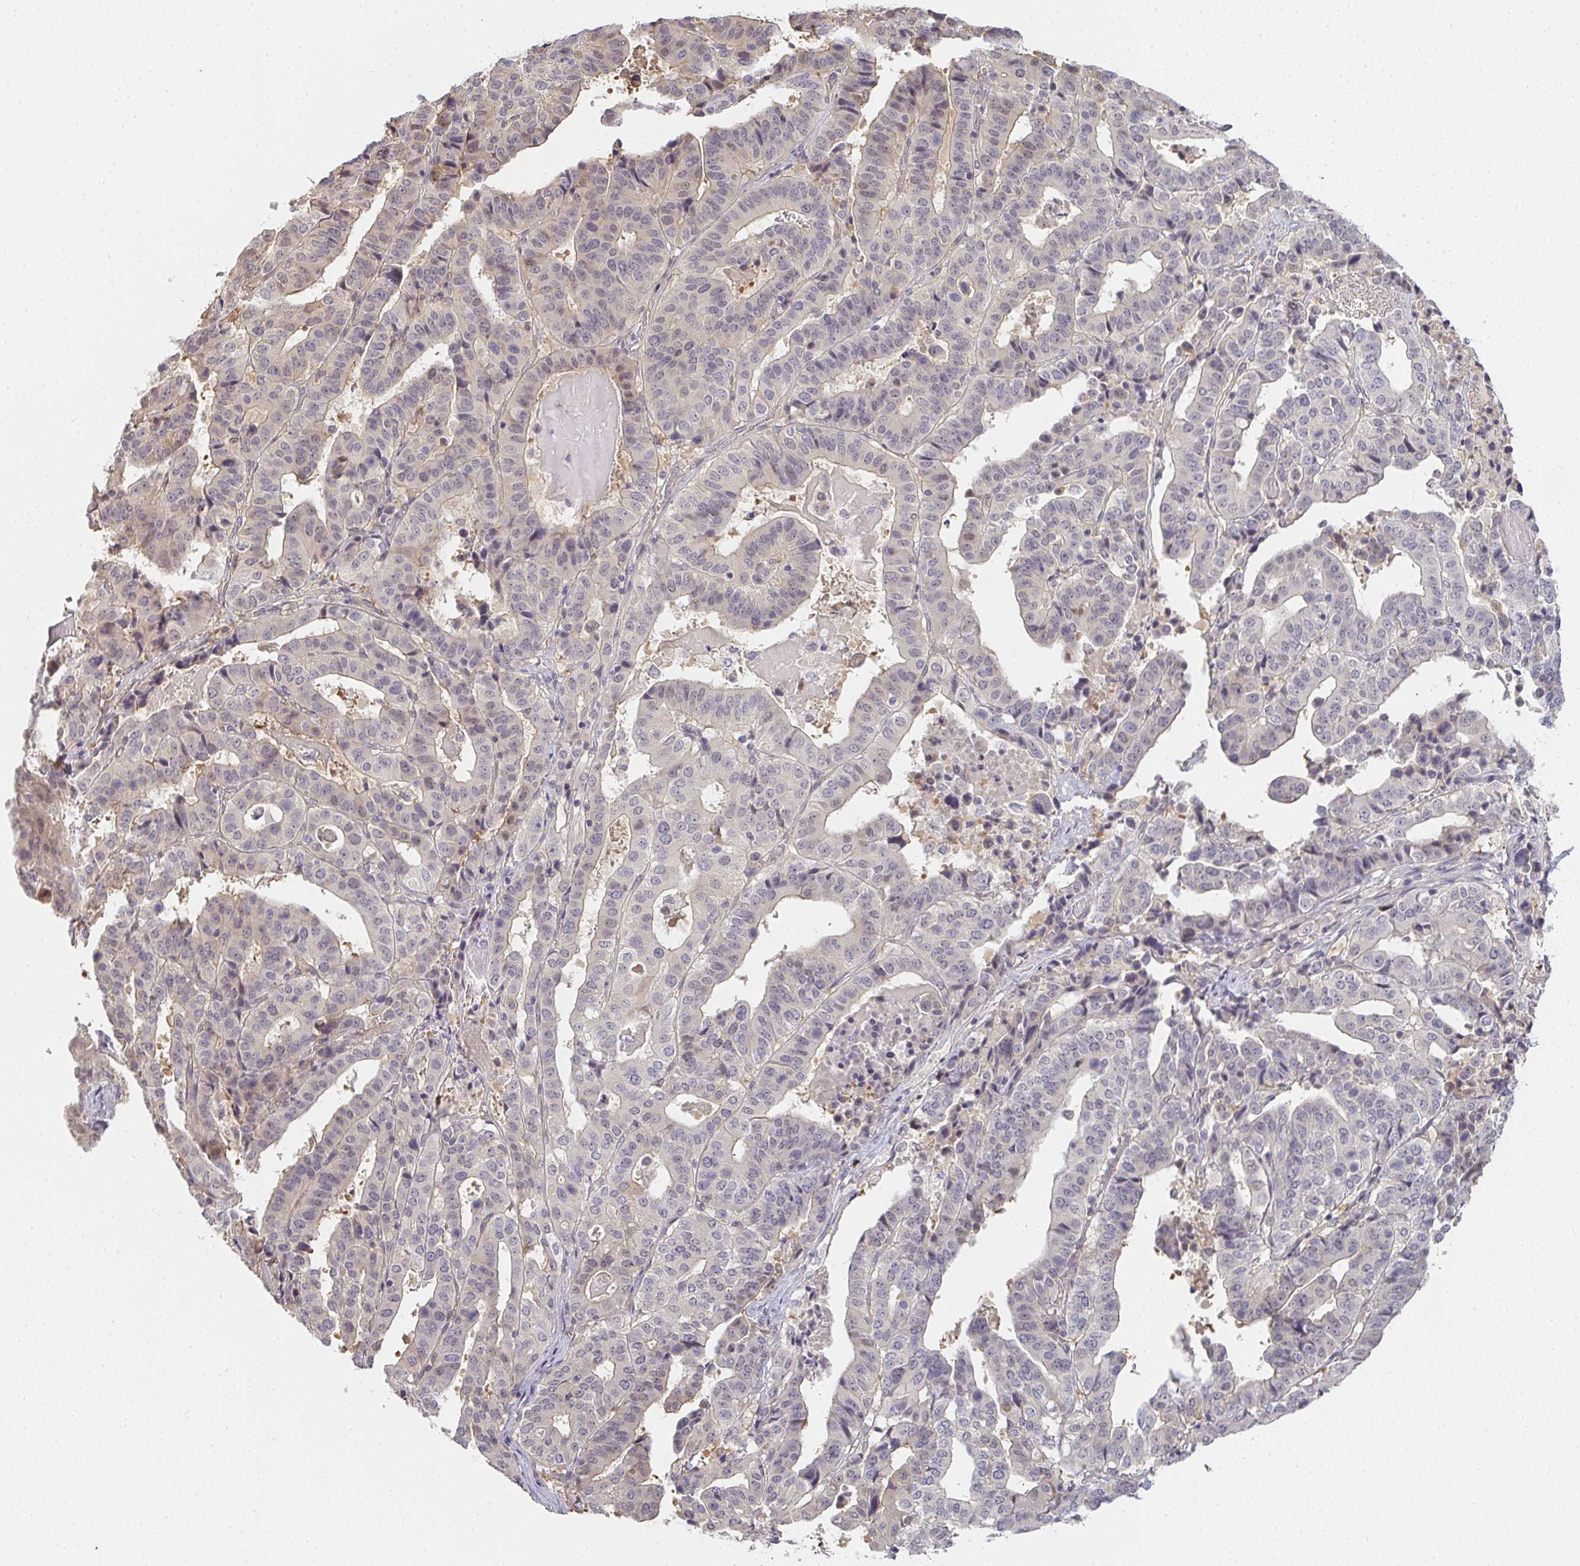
{"staining": {"intensity": "negative", "quantity": "none", "location": "none"}, "tissue": "stomach cancer", "cell_type": "Tumor cells", "image_type": "cancer", "snomed": [{"axis": "morphology", "description": "Adenocarcinoma, NOS"}, {"axis": "topography", "description": "Stomach"}], "caption": "High magnification brightfield microscopy of stomach adenocarcinoma stained with DAB (3,3'-diaminobenzidine) (brown) and counterstained with hematoxylin (blue): tumor cells show no significant positivity. (DAB immunohistochemistry visualized using brightfield microscopy, high magnification).", "gene": "GSDMB", "patient": {"sex": "male", "age": 48}}